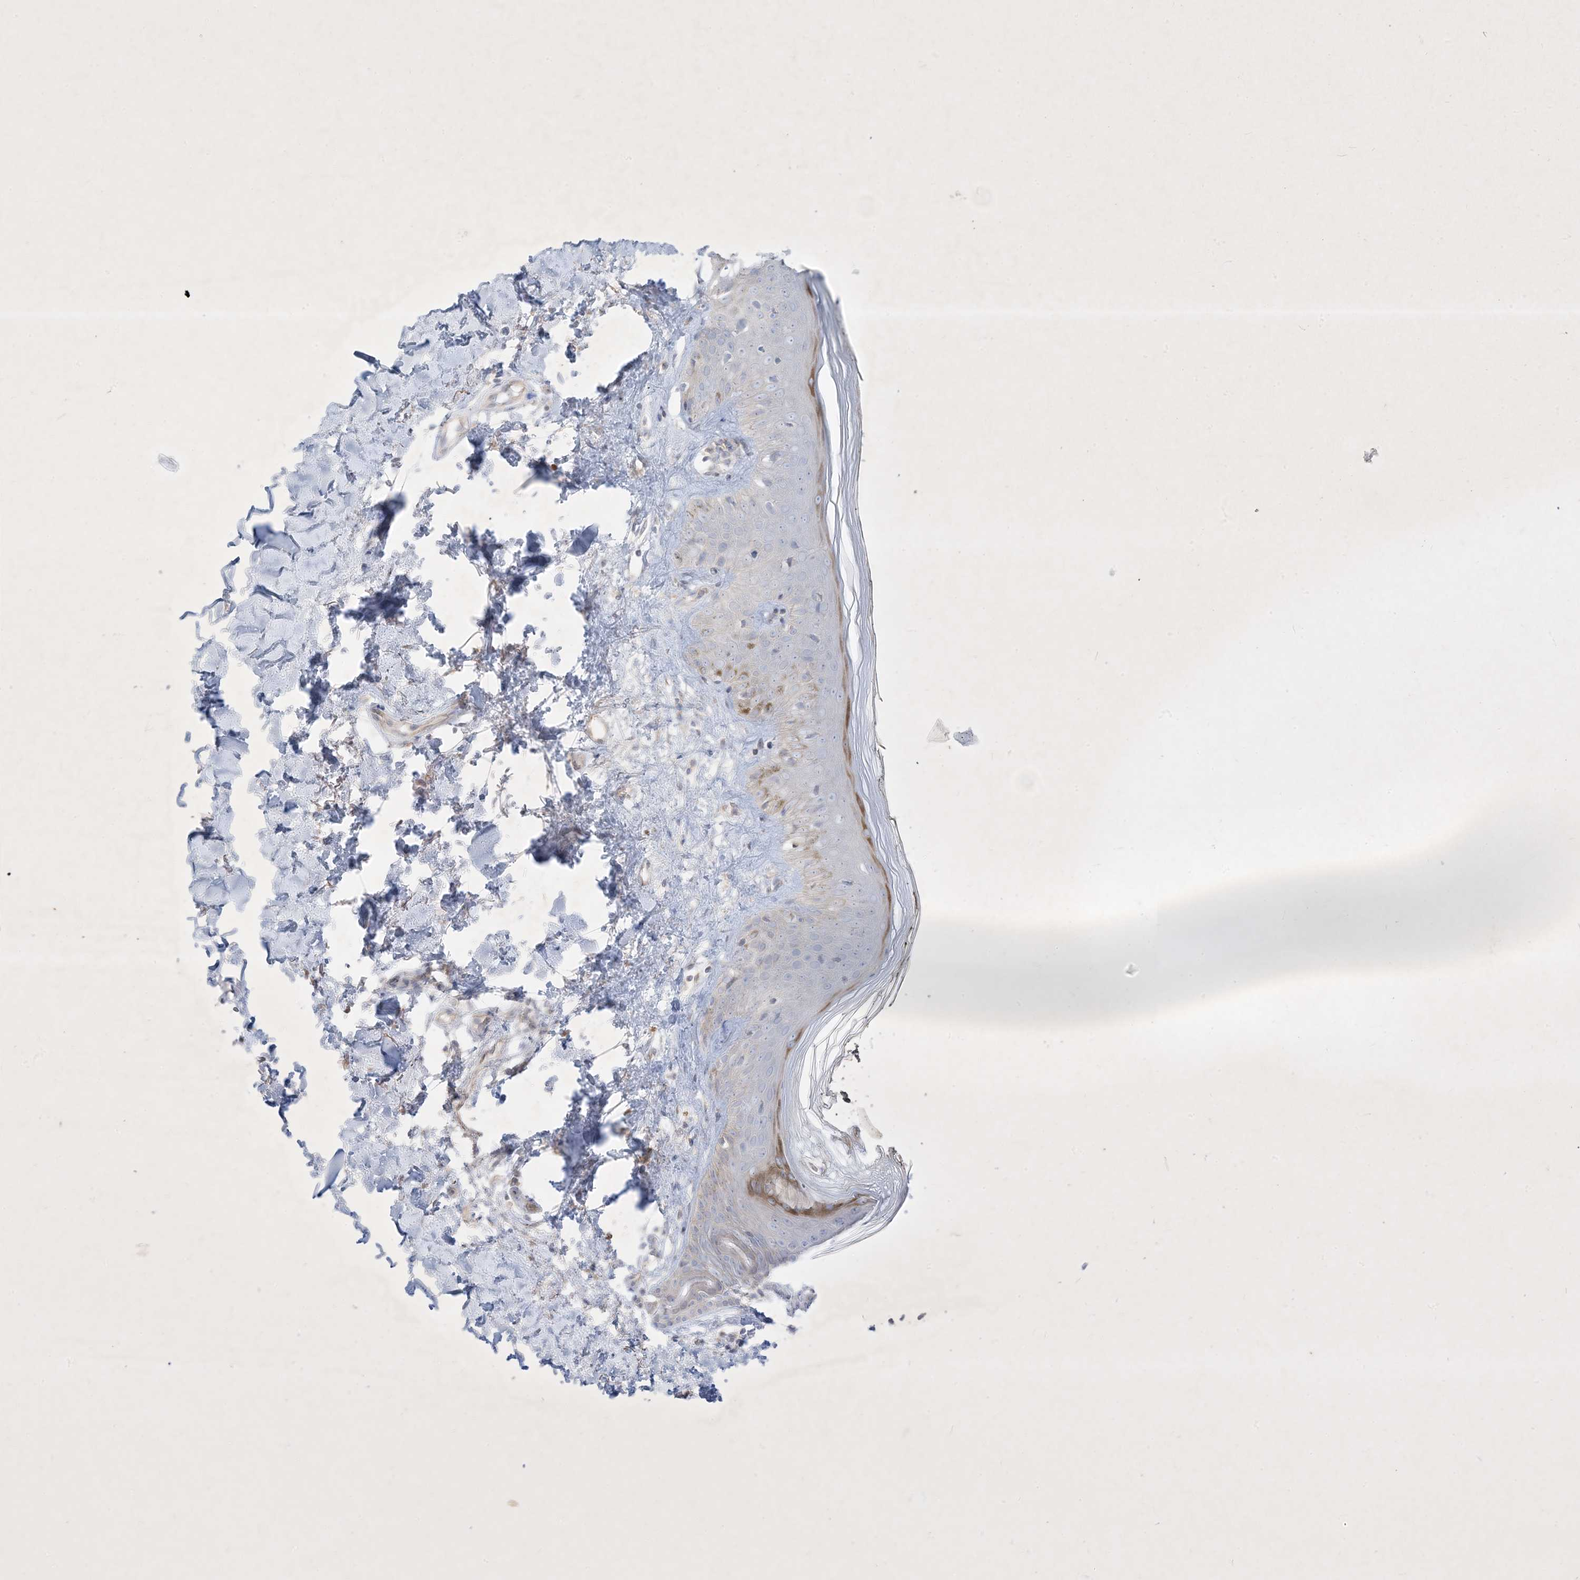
{"staining": {"intensity": "negative", "quantity": "none", "location": "none"}, "tissue": "skin", "cell_type": "Fibroblasts", "image_type": "normal", "snomed": [{"axis": "morphology", "description": "Normal tissue, NOS"}, {"axis": "topography", "description": "Skin"}], "caption": "Immunohistochemistry (IHC) image of benign skin stained for a protein (brown), which demonstrates no expression in fibroblasts. (Stains: DAB IHC with hematoxylin counter stain, Microscopy: brightfield microscopy at high magnification).", "gene": "PLEKHA3", "patient": {"sex": "female", "age": 64}}